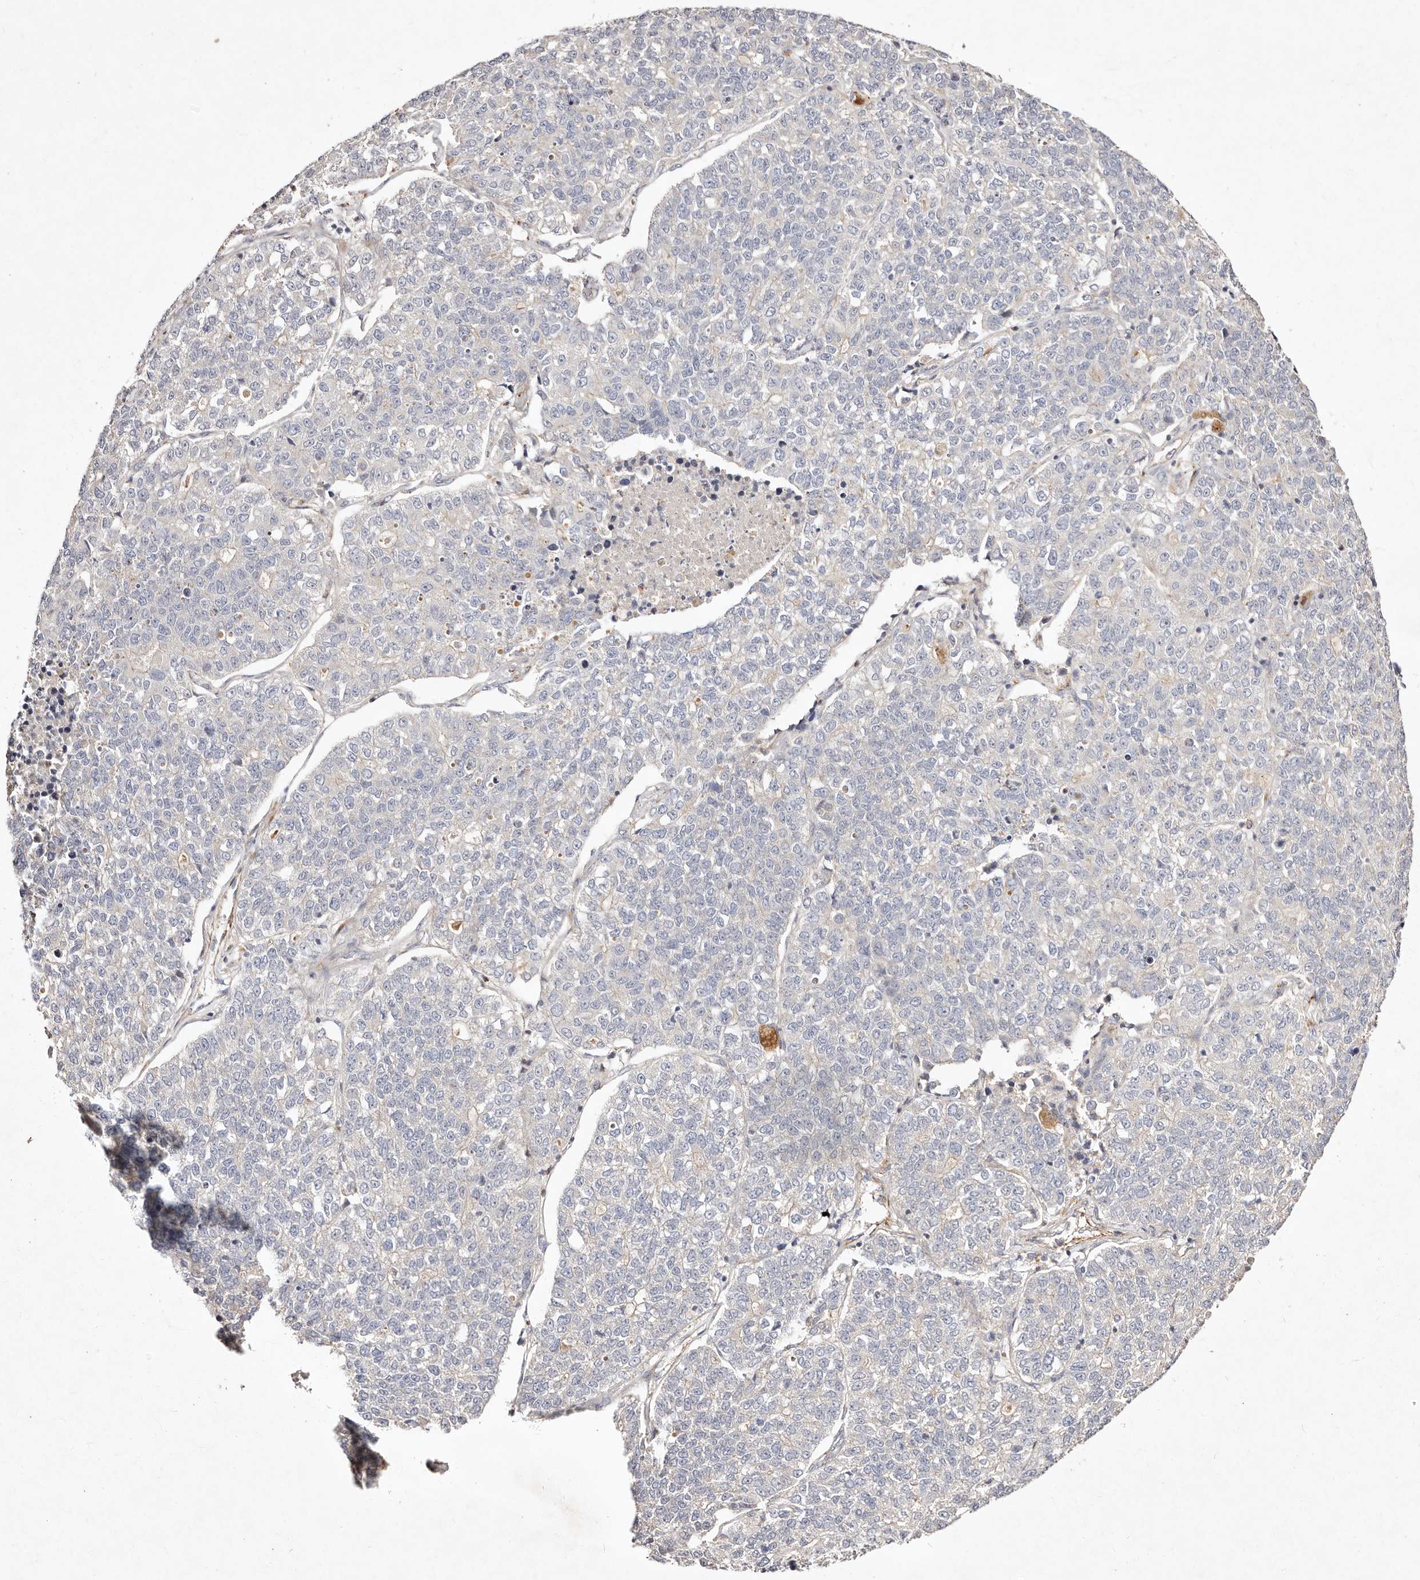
{"staining": {"intensity": "negative", "quantity": "none", "location": "none"}, "tissue": "lung cancer", "cell_type": "Tumor cells", "image_type": "cancer", "snomed": [{"axis": "morphology", "description": "Adenocarcinoma, NOS"}, {"axis": "topography", "description": "Lung"}], "caption": "Tumor cells show no significant expression in adenocarcinoma (lung).", "gene": "MTMR11", "patient": {"sex": "male", "age": 49}}